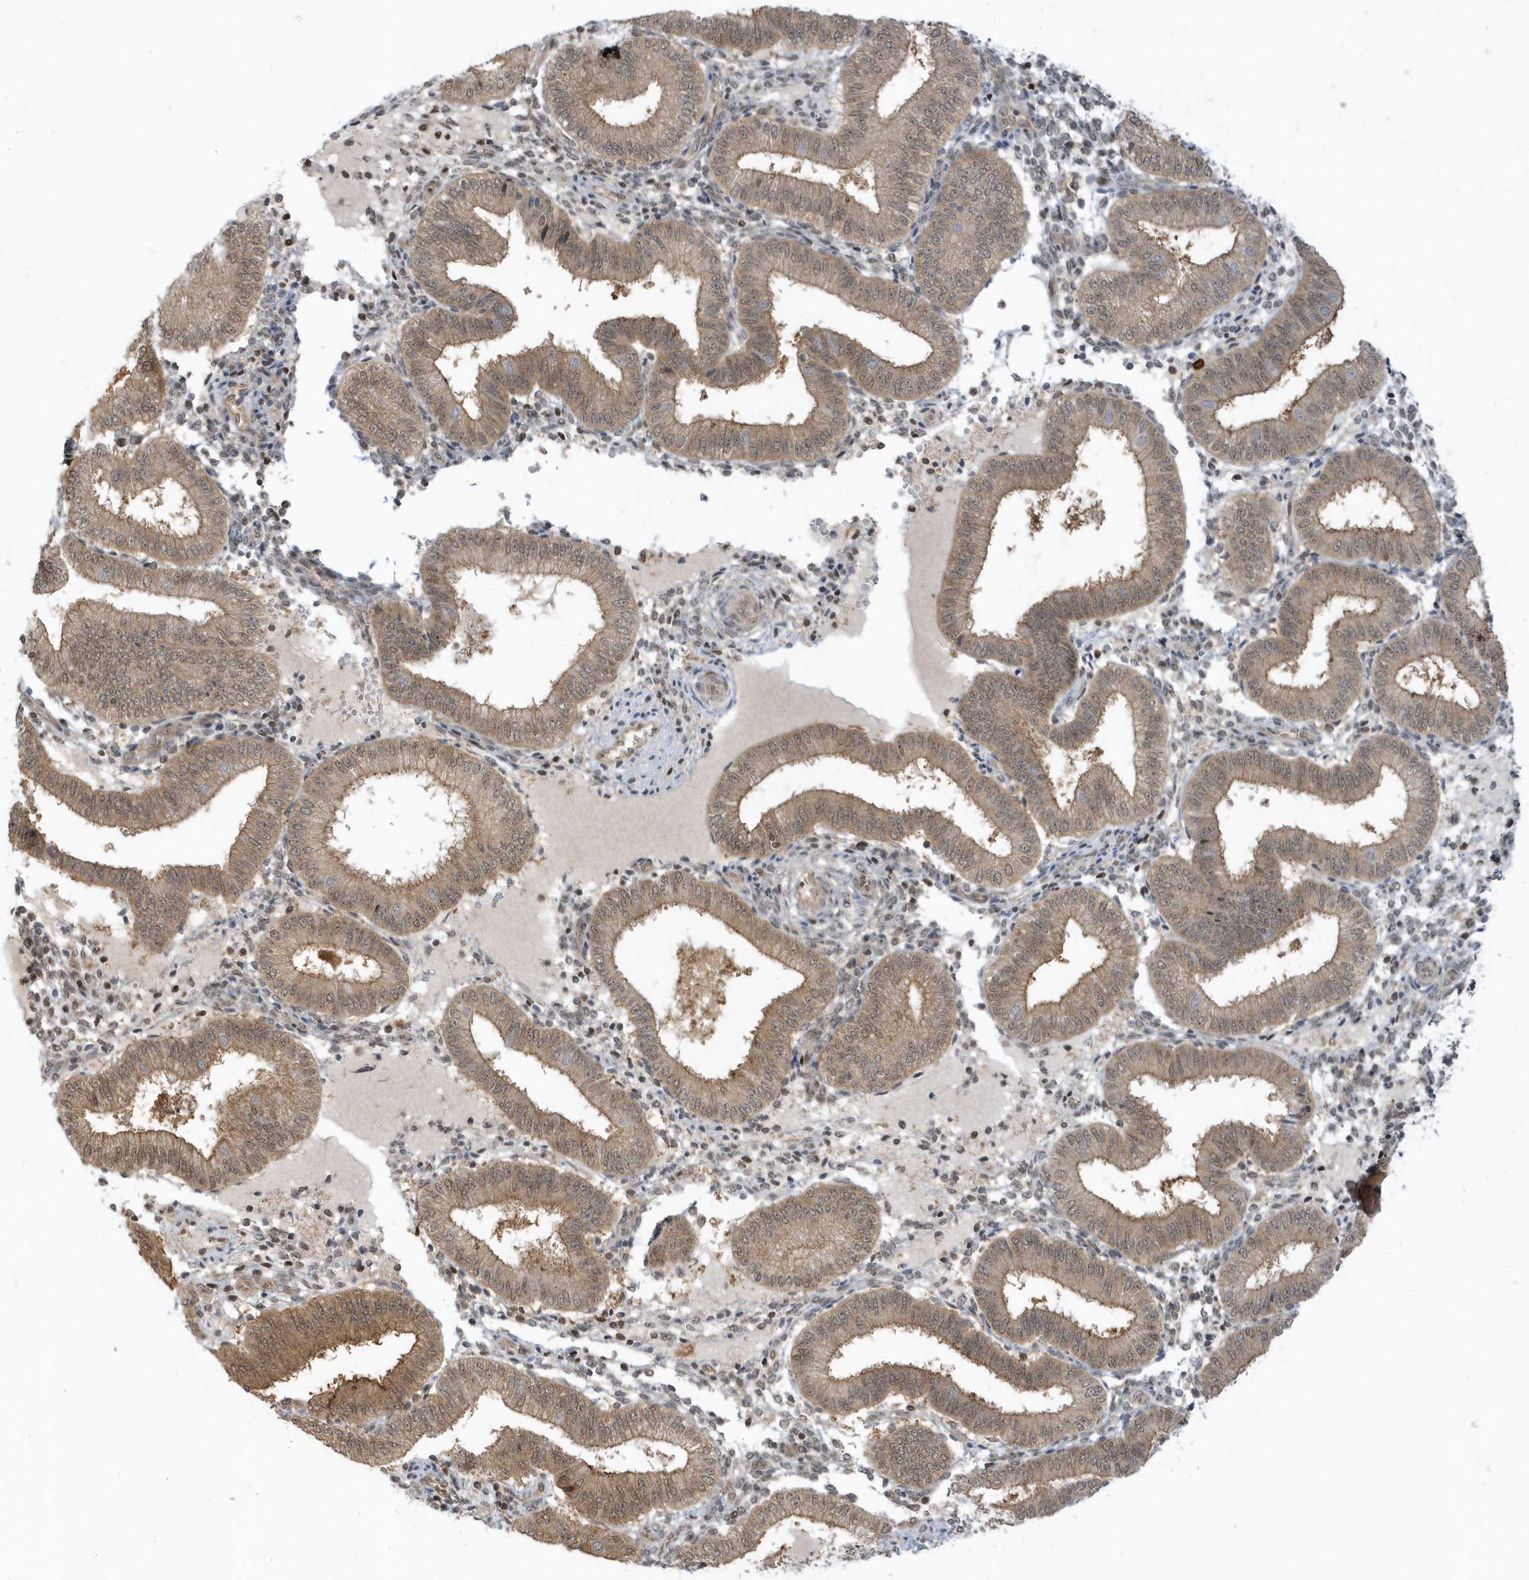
{"staining": {"intensity": "weak", "quantity": "25%-75%", "location": "nuclear"}, "tissue": "endometrium", "cell_type": "Cells in endometrial stroma", "image_type": "normal", "snomed": [{"axis": "morphology", "description": "Normal tissue, NOS"}, {"axis": "topography", "description": "Endometrium"}], "caption": "A histopathology image of human endometrium stained for a protein shows weak nuclear brown staining in cells in endometrial stroma. The protein is shown in brown color, while the nuclei are stained blue.", "gene": "PPP1R7", "patient": {"sex": "female", "age": 39}}